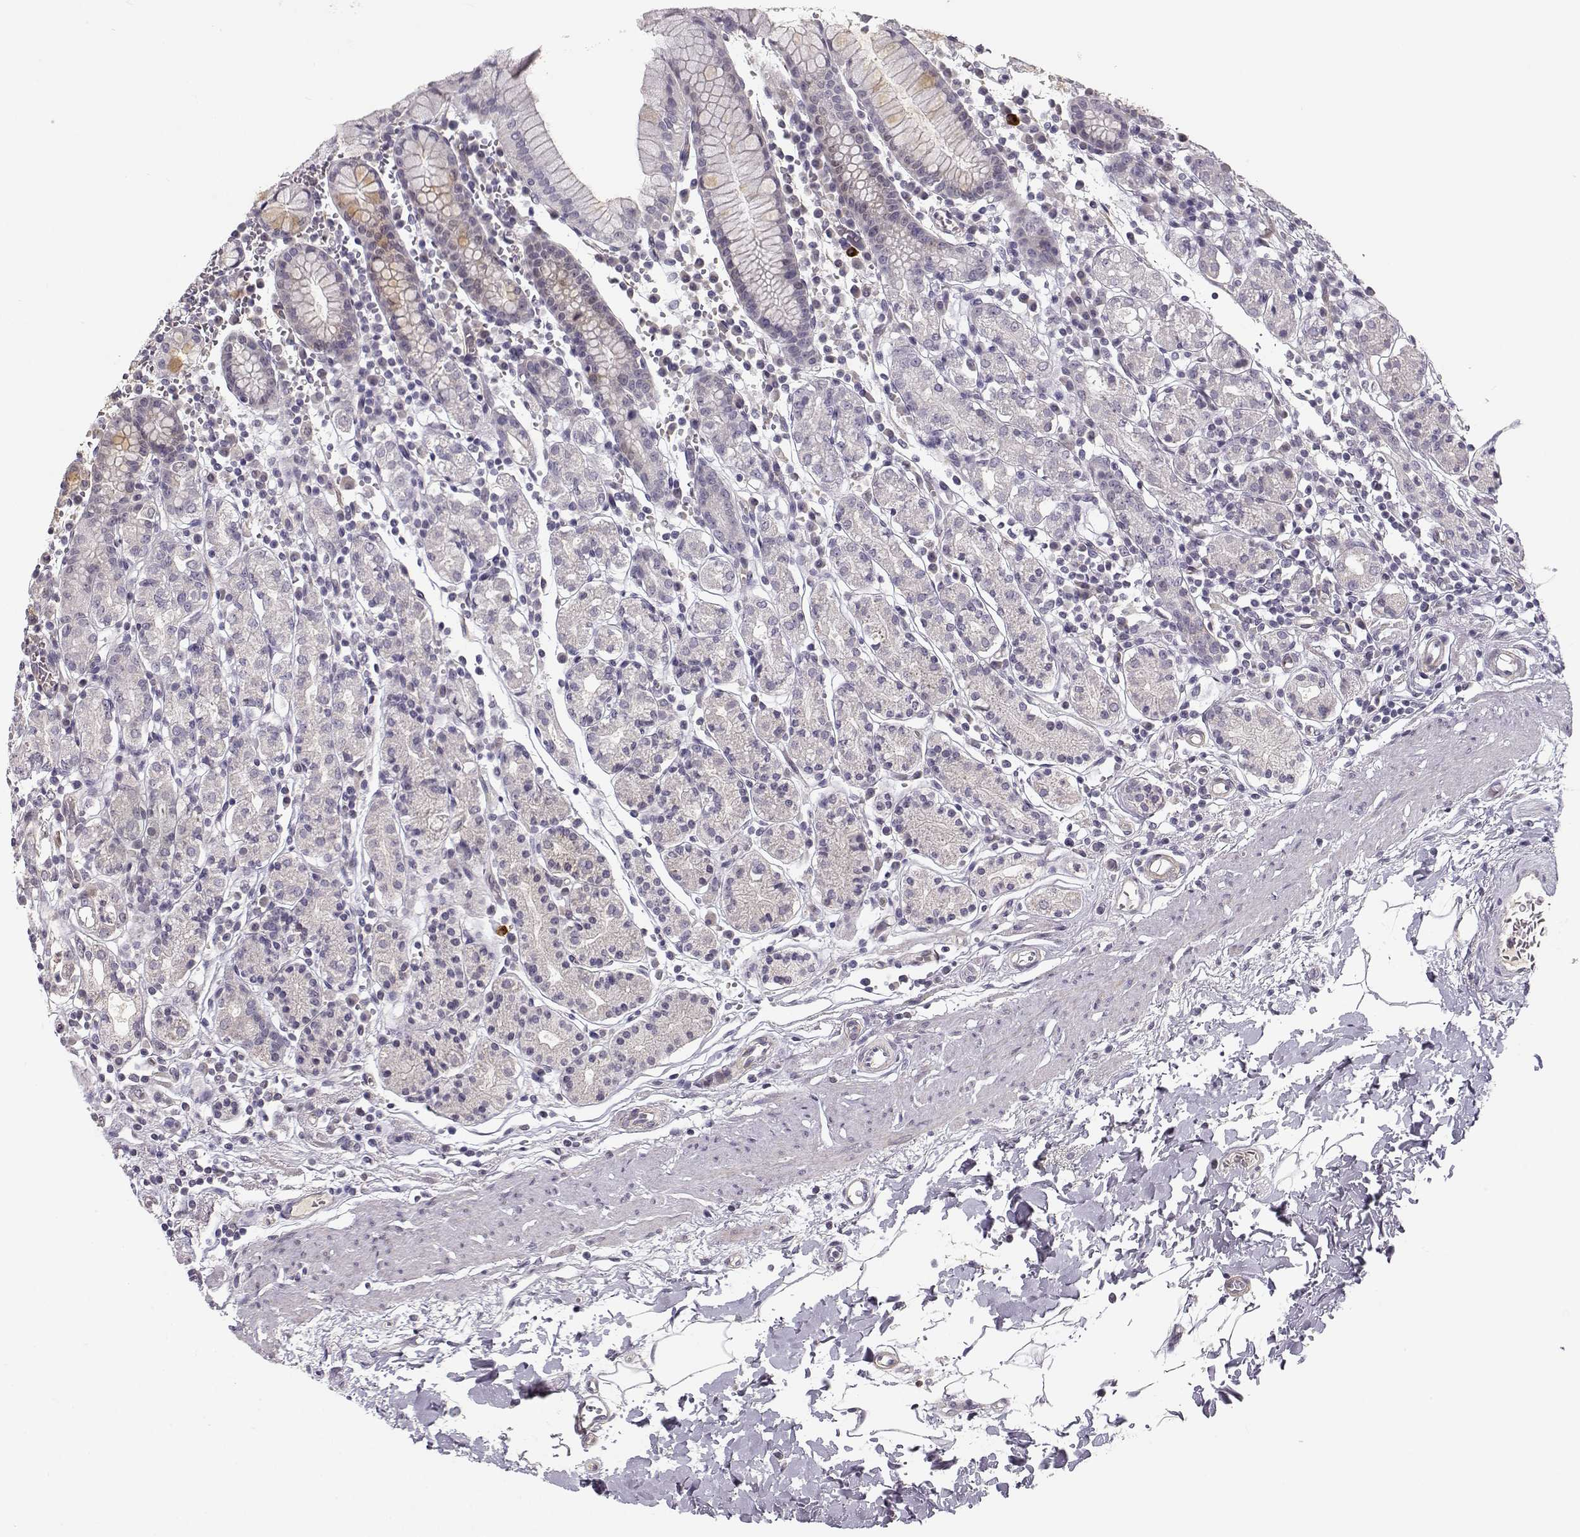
{"staining": {"intensity": "negative", "quantity": "none", "location": "none"}, "tissue": "stomach", "cell_type": "Glandular cells", "image_type": "normal", "snomed": [{"axis": "morphology", "description": "Normal tissue, NOS"}, {"axis": "topography", "description": "Stomach, upper"}, {"axis": "topography", "description": "Stomach"}], "caption": "This is an immunohistochemistry (IHC) image of benign human stomach. There is no expression in glandular cells.", "gene": "RGS9BP", "patient": {"sex": "male", "age": 62}}